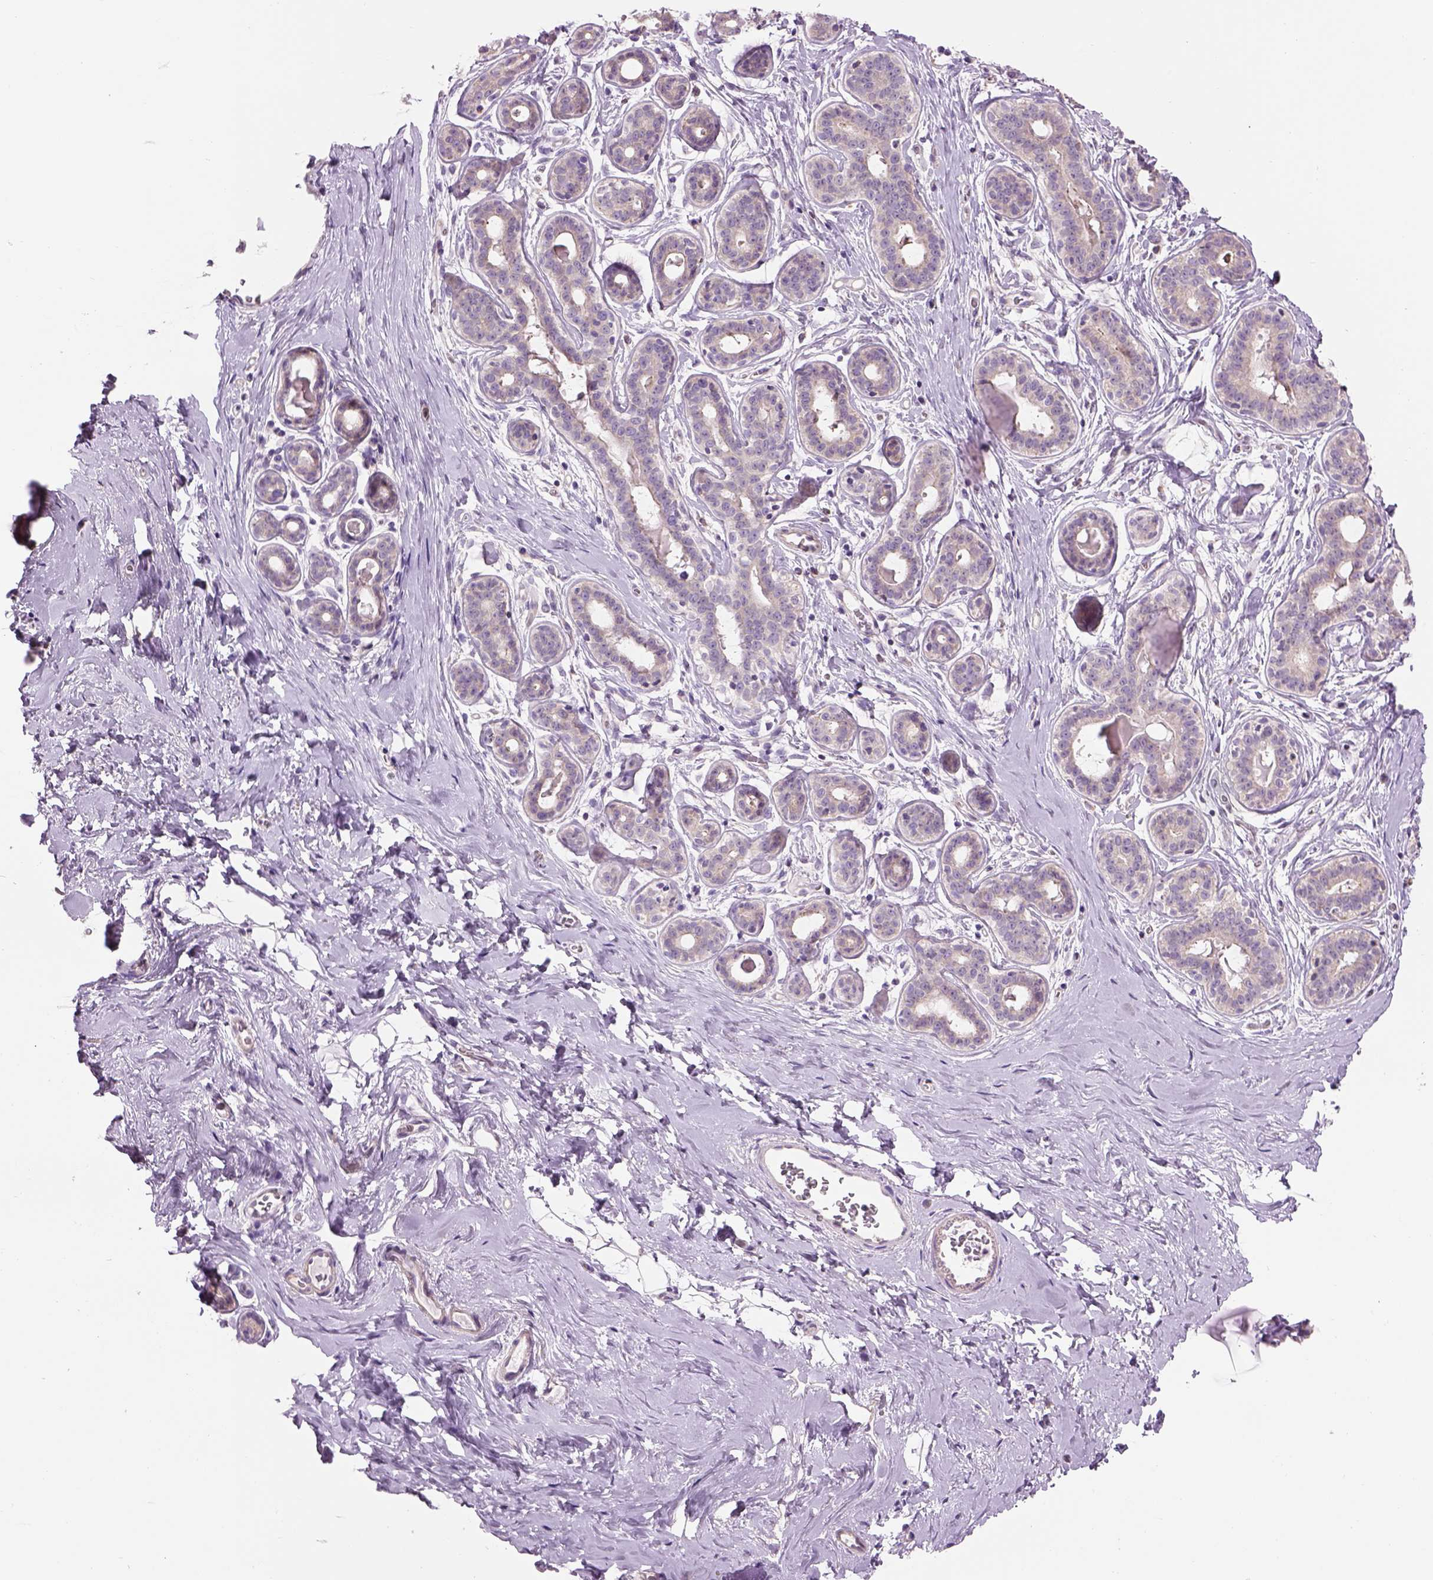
{"staining": {"intensity": "negative", "quantity": "none", "location": "none"}, "tissue": "breast", "cell_type": "Adipocytes", "image_type": "normal", "snomed": [{"axis": "morphology", "description": "Normal tissue, NOS"}, {"axis": "topography", "description": "Skin"}, {"axis": "topography", "description": "Breast"}], "caption": "Immunohistochemistry (IHC) micrograph of normal breast: breast stained with DAB (3,3'-diaminobenzidine) exhibits no significant protein expression in adipocytes. Nuclei are stained in blue.", "gene": "IFT52", "patient": {"sex": "female", "age": 43}}